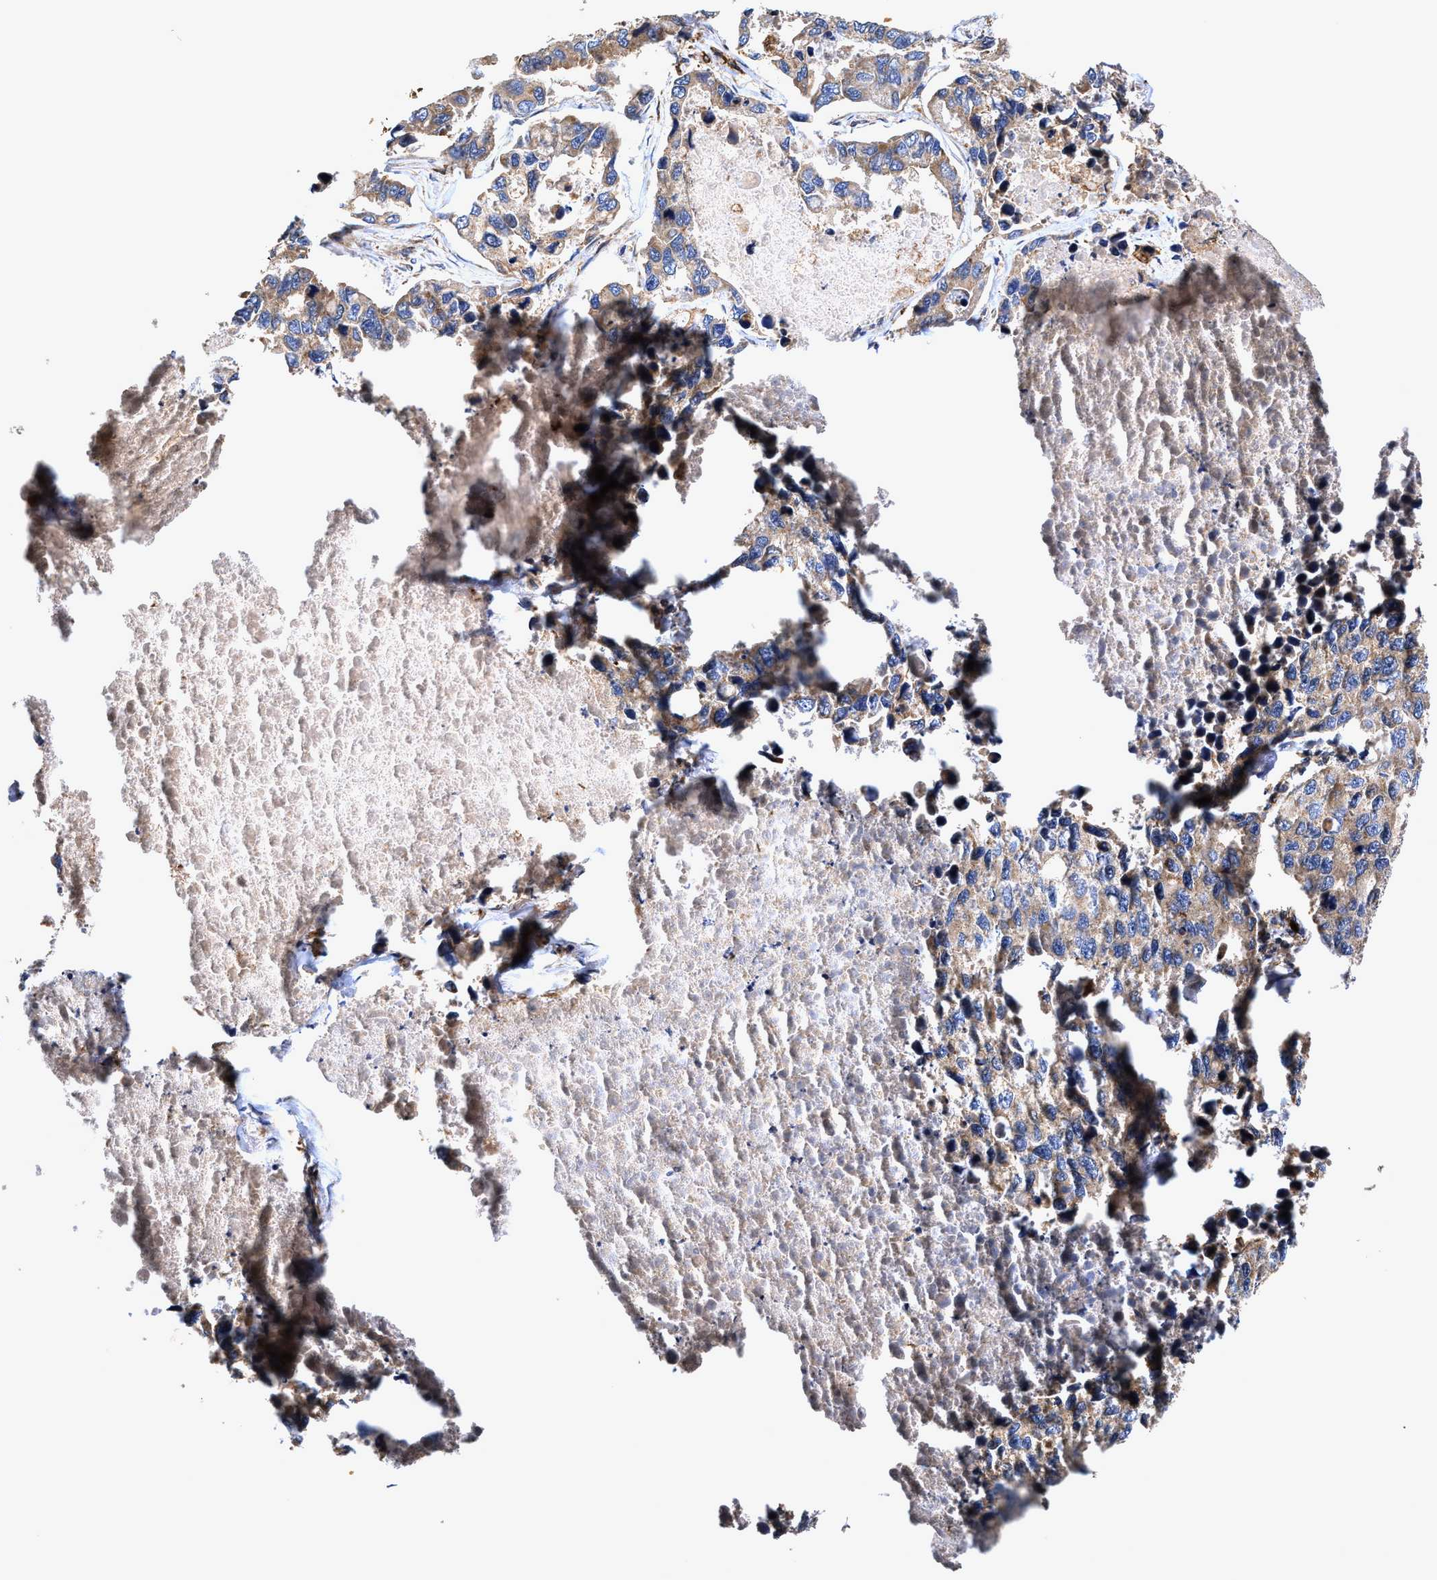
{"staining": {"intensity": "weak", "quantity": ">75%", "location": "cytoplasmic/membranous"}, "tissue": "lung cancer", "cell_type": "Tumor cells", "image_type": "cancer", "snomed": [{"axis": "morphology", "description": "Adenocarcinoma, NOS"}, {"axis": "topography", "description": "Lung"}], "caption": "The micrograph displays staining of lung cancer, revealing weak cytoplasmic/membranous protein staining (brown color) within tumor cells. (brown staining indicates protein expression, while blue staining denotes nuclei).", "gene": "EFNA4", "patient": {"sex": "male", "age": 64}}